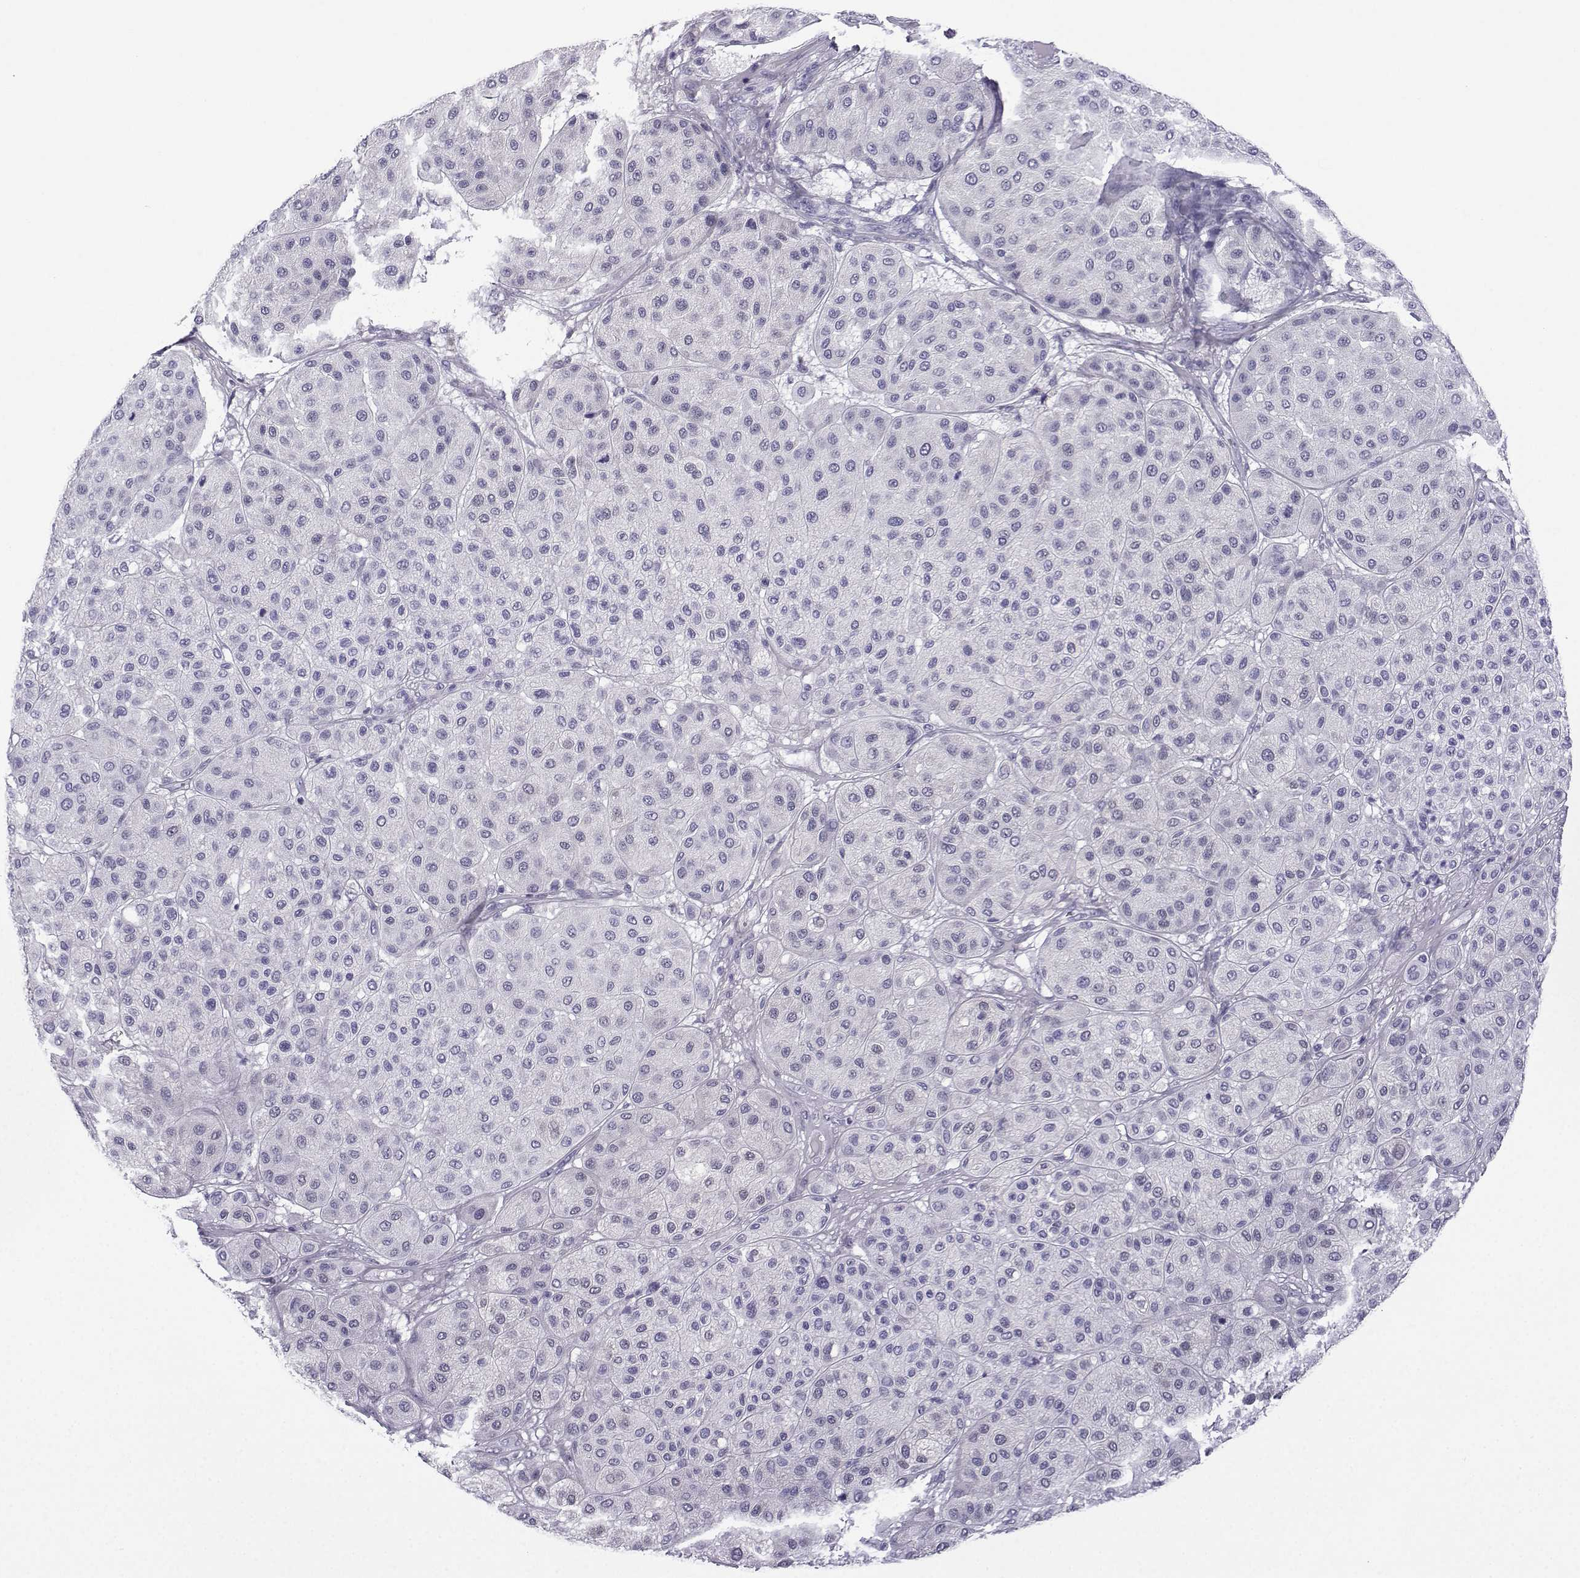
{"staining": {"intensity": "negative", "quantity": "none", "location": "none"}, "tissue": "melanoma", "cell_type": "Tumor cells", "image_type": "cancer", "snomed": [{"axis": "morphology", "description": "Malignant melanoma, Metastatic site"}, {"axis": "topography", "description": "Smooth muscle"}], "caption": "Photomicrograph shows no significant protein staining in tumor cells of melanoma. (DAB (3,3'-diaminobenzidine) IHC with hematoxylin counter stain).", "gene": "ACRBP", "patient": {"sex": "male", "age": 41}}